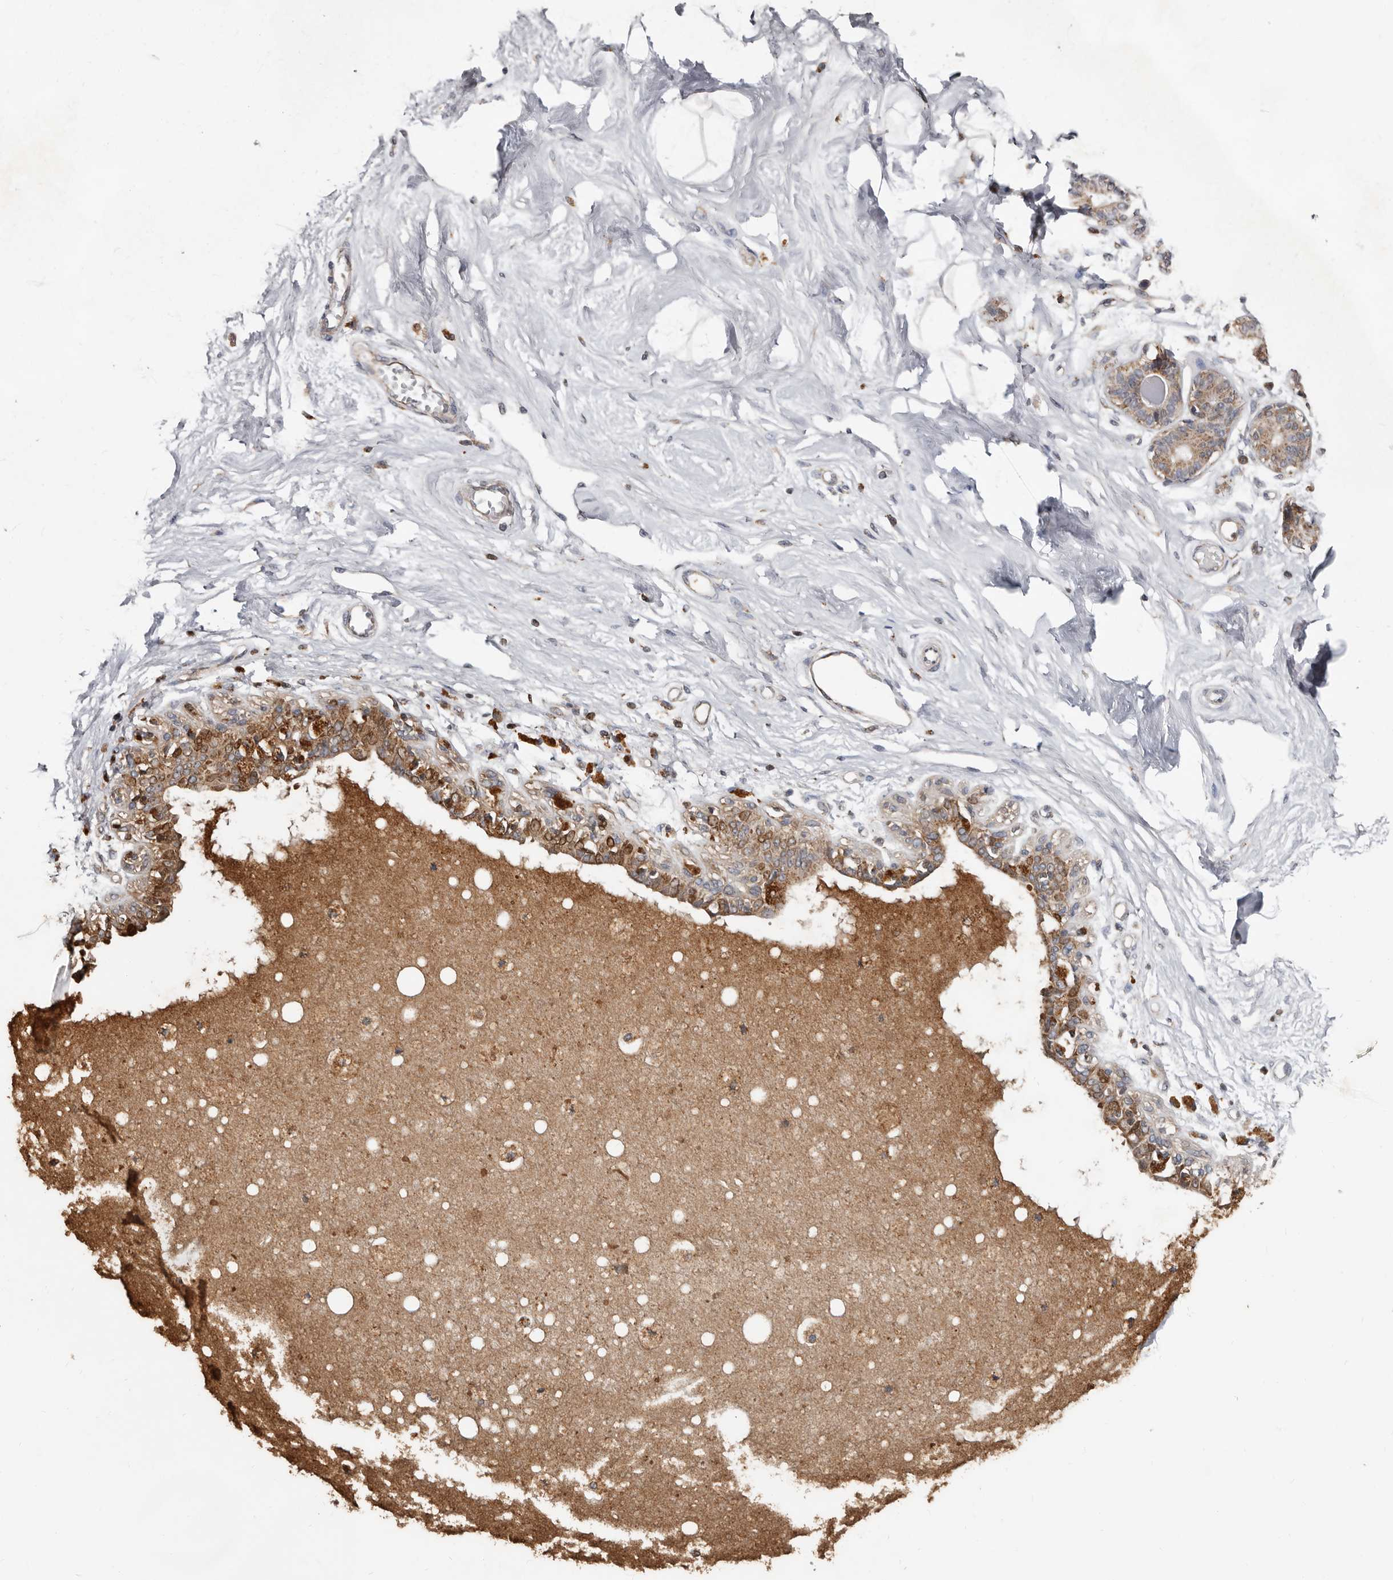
{"staining": {"intensity": "negative", "quantity": "none", "location": "none"}, "tissue": "breast", "cell_type": "Adipocytes", "image_type": "normal", "snomed": [{"axis": "morphology", "description": "Normal tissue, NOS"}, {"axis": "topography", "description": "Breast"}], "caption": "DAB immunohistochemical staining of benign human breast displays no significant expression in adipocytes. (Brightfield microscopy of DAB (3,3'-diaminobenzidine) IHC at high magnification).", "gene": "MRPL18", "patient": {"sex": "female", "age": 45}}